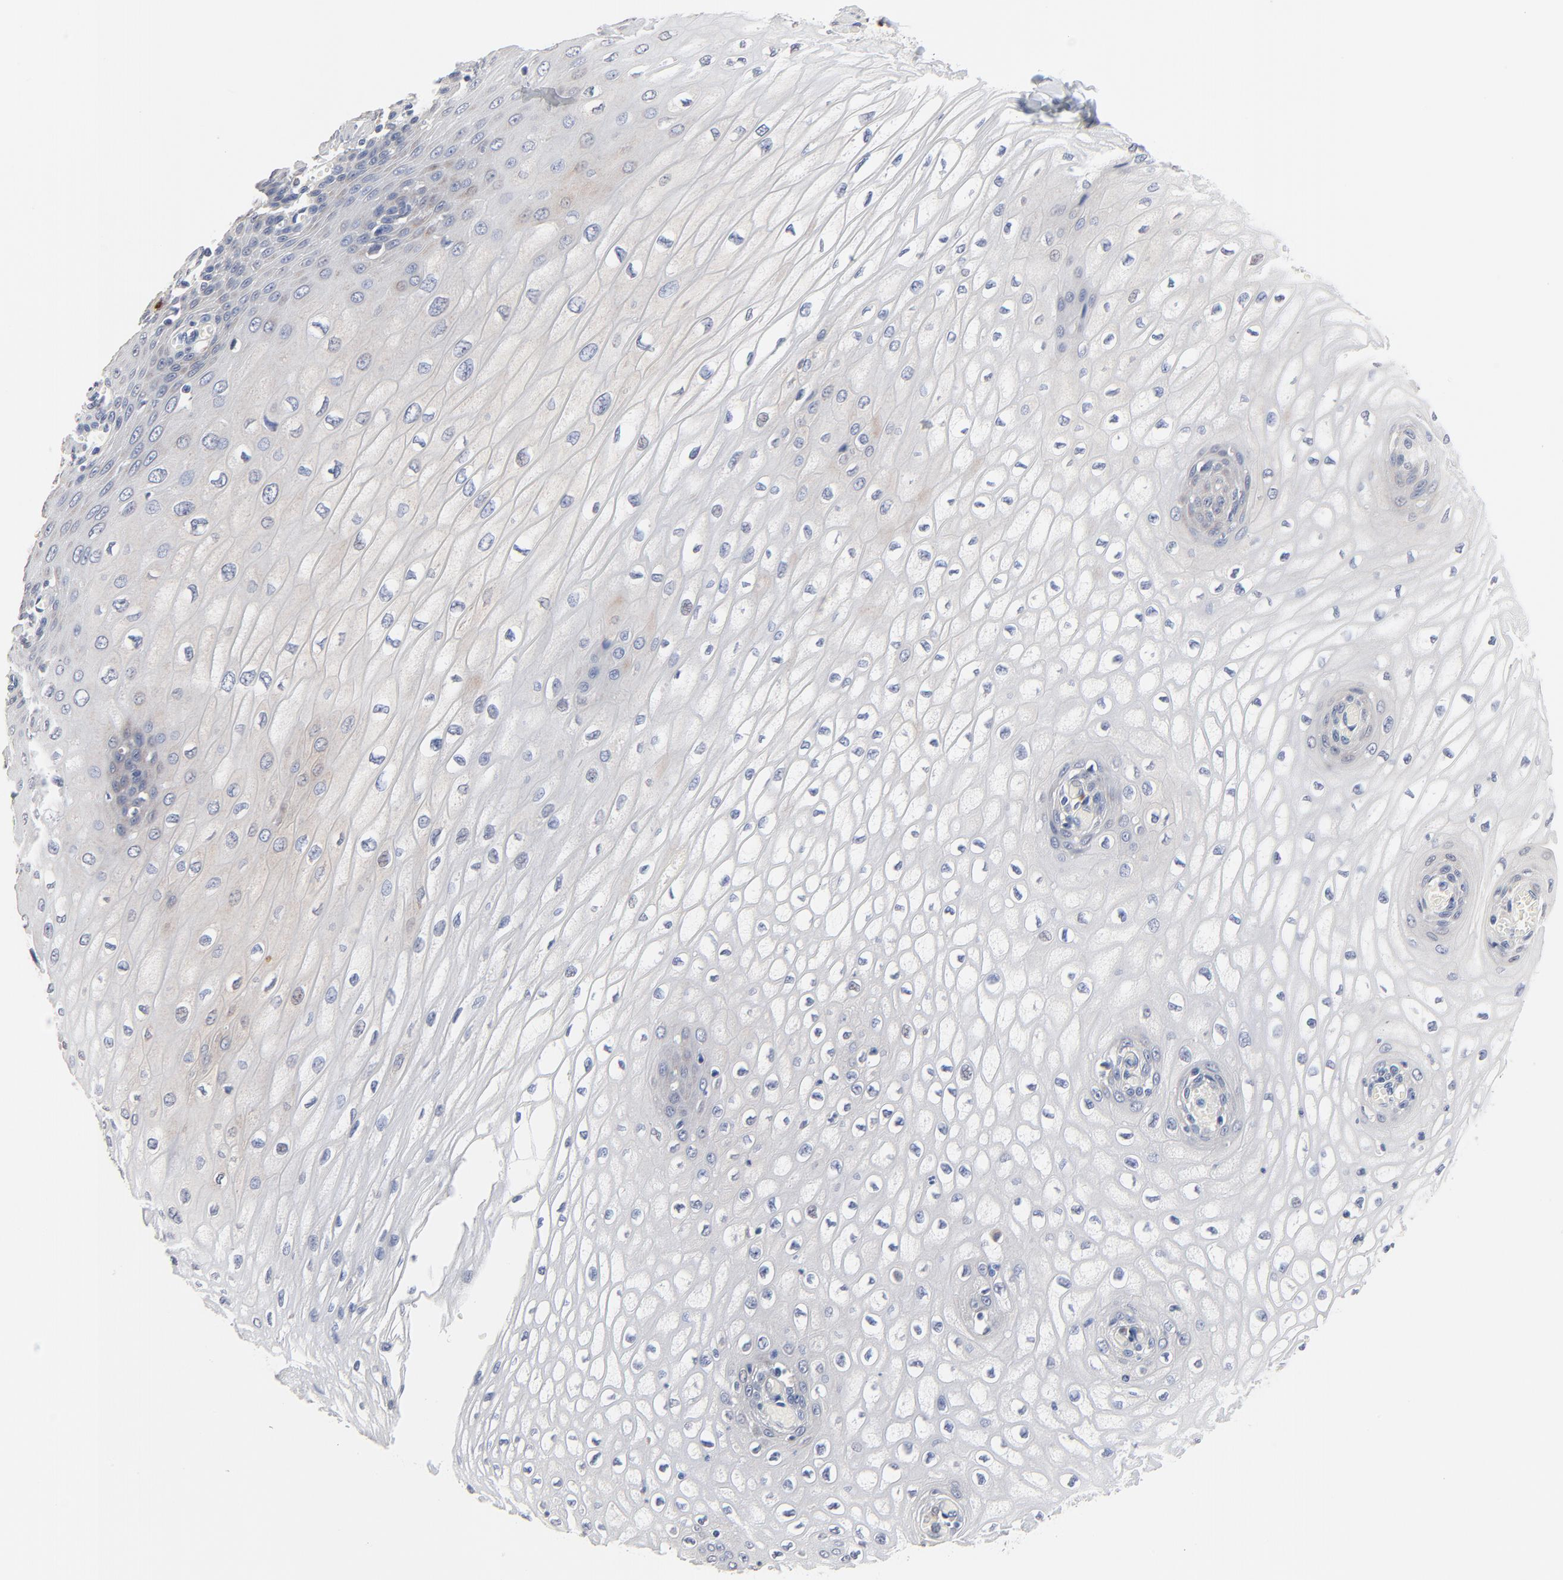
{"staining": {"intensity": "weak", "quantity": "25%-75%", "location": "cytoplasmic/membranous"}, "tissue": "esophagus", "cell_type": "Squamous epithelial cells", "image_type": "normal", "snomed": [{"axis": "morphology", "description": "Normal tissue, NOS"}, {"axis": "topography", "description": "Esophagus"}], "caption": "Esophagus stained for a protein (brown) reveals weak cytoplasmic/membranous positive positivity in approximately 25%-75% of squamous epithelial cells.", "gene": "FBXL5", "patient": {"sex": "male", "age": 65}}